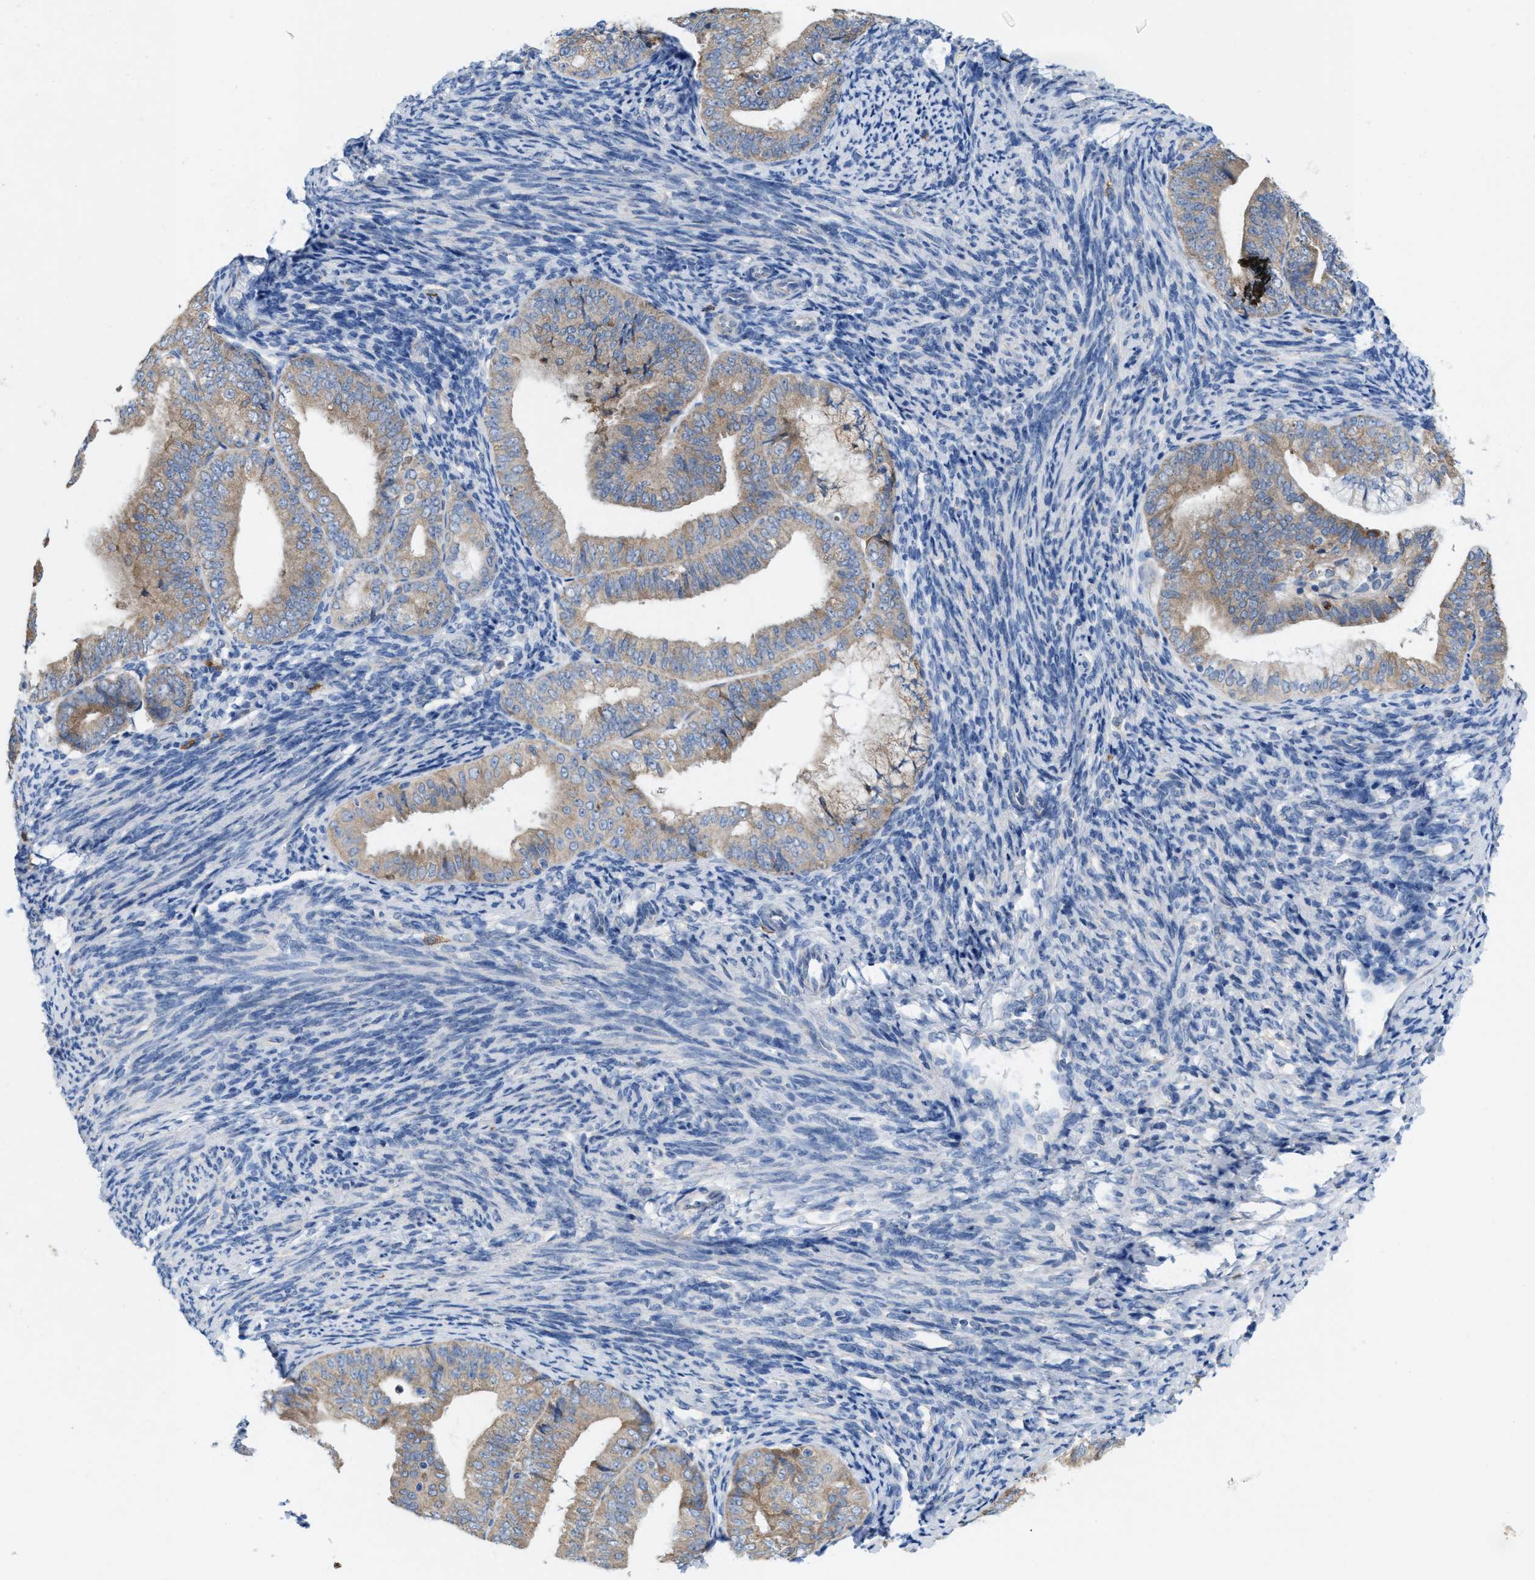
{"staining": {"intensity": "weak", "quantity": ">75%", "location": "cytoplasmic/membranous"}, "tissue": "endometrial cancer", "cell_type": "Tumor cells", "image_type": "cancer", "snomed": [{"axis": "morphology", "description": "Adenocarcinoma, NOS"}, {"axis": "topography", "description": "Endometrium"}], "caption": "Protein expression by immunohistochemistry displays weak cytoplasmic/membranous expression in approximately >75% of tumor cells in endometrial adenocarcinoma.", "gene": "DYNC2I1", "patient": {"sex": "female", "age": 63}}